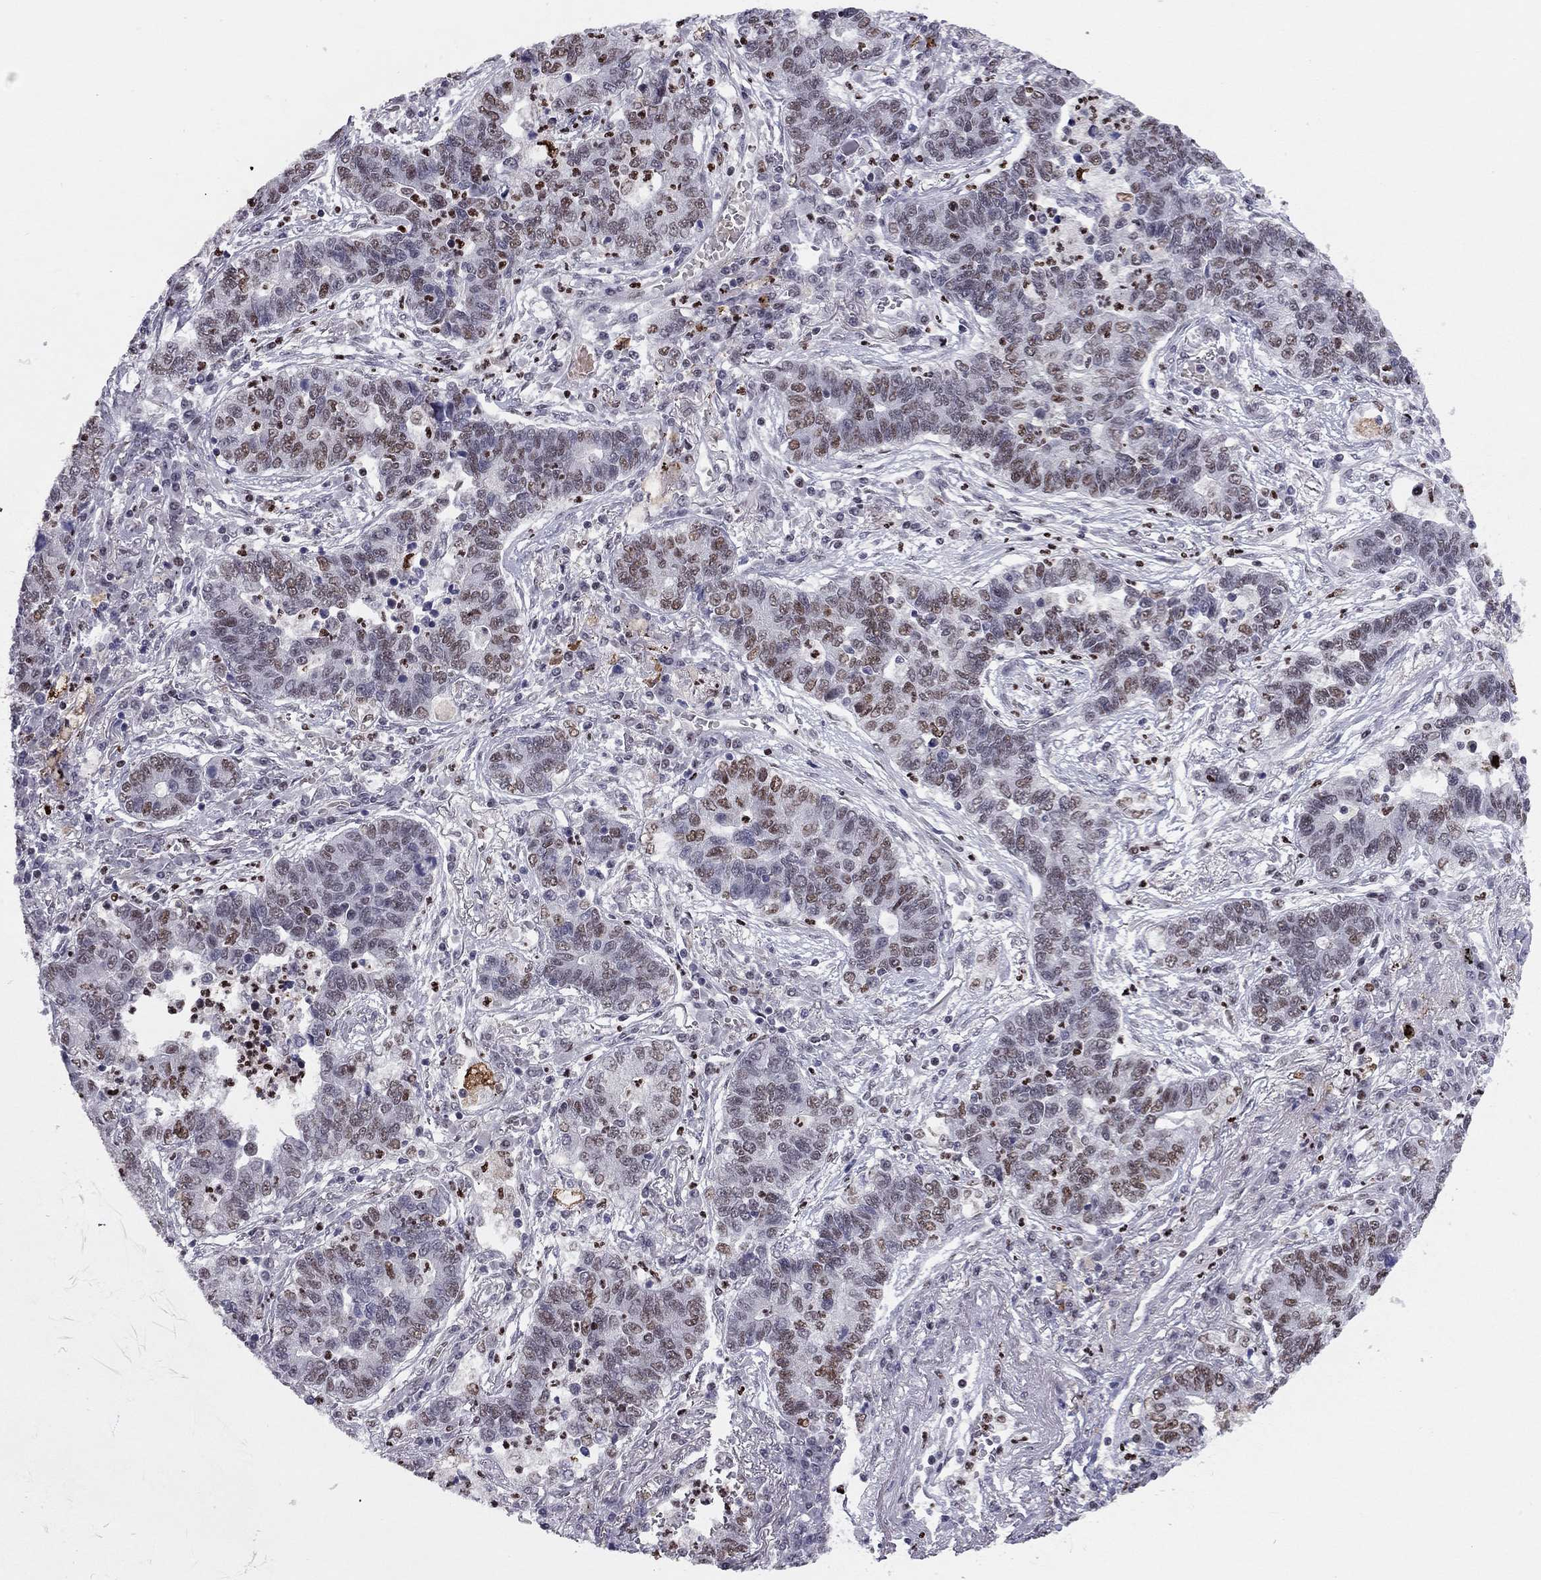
{"staining": {"intensity": "strong", "quantity": "<25%", "location": "nuclear"}, "tissue": "lung cancer", "cell_type": "Tumor cells", "image_type": "cancer", "snomed": [{"axis": "morphology", "description": "Adenocarcinoma, NOS"}, {"axis": "topography", "description": "Lung"}], "caption": "Strong nuclear protein expression is present in about <25% of tumor cells in lung adenocarcinoma. (IHC, brightfield microscopy, high magnification).", "gene": "PCGF3", "patient": {"sex": "female", "age": 57}}